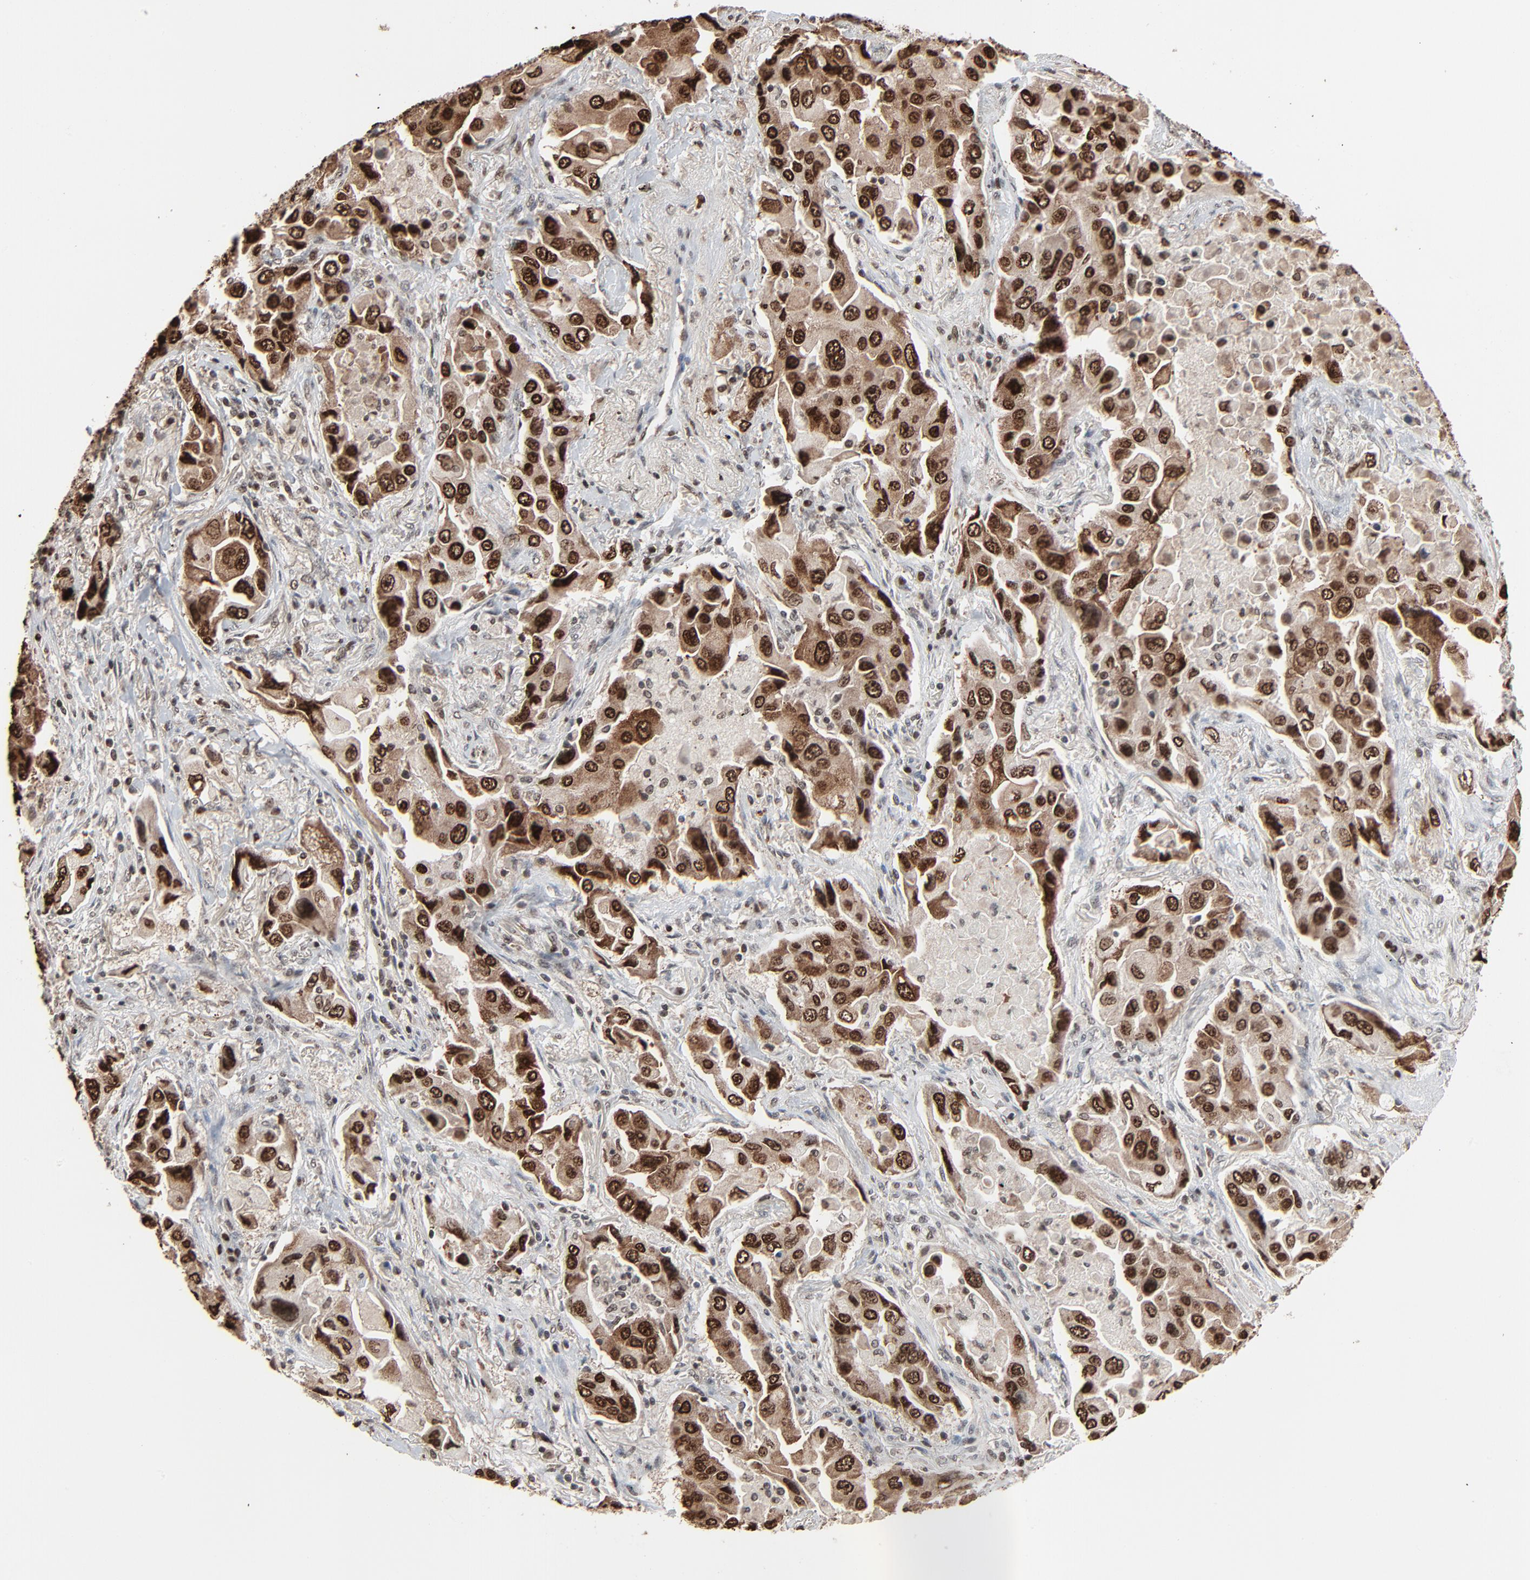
{"staining": {"intensity": "strong", "quantity": ">75%", "location": "cytoplasmic/membranous,nuclear"}, "tissue": "lung cancer", "cell_type": "Tumor cells", "image_type": "cancer", "snomed": [{"axis": "morphology", "description": "Adenocarcinoma, NOS"}, {"axis": "topography", "description": "Lung"}], "caption": "Brown immunohistochemical staining in human lung cancer (adenocarcinoma) shows strong cytoplasmic/membranous and nuclear positivity in about >75% of tumor cells. (Brightfield microscopy of DAB IHC at high magnification).", "gene": "RPS6KA3", "patient": {"sex": "female", "age": 65}}